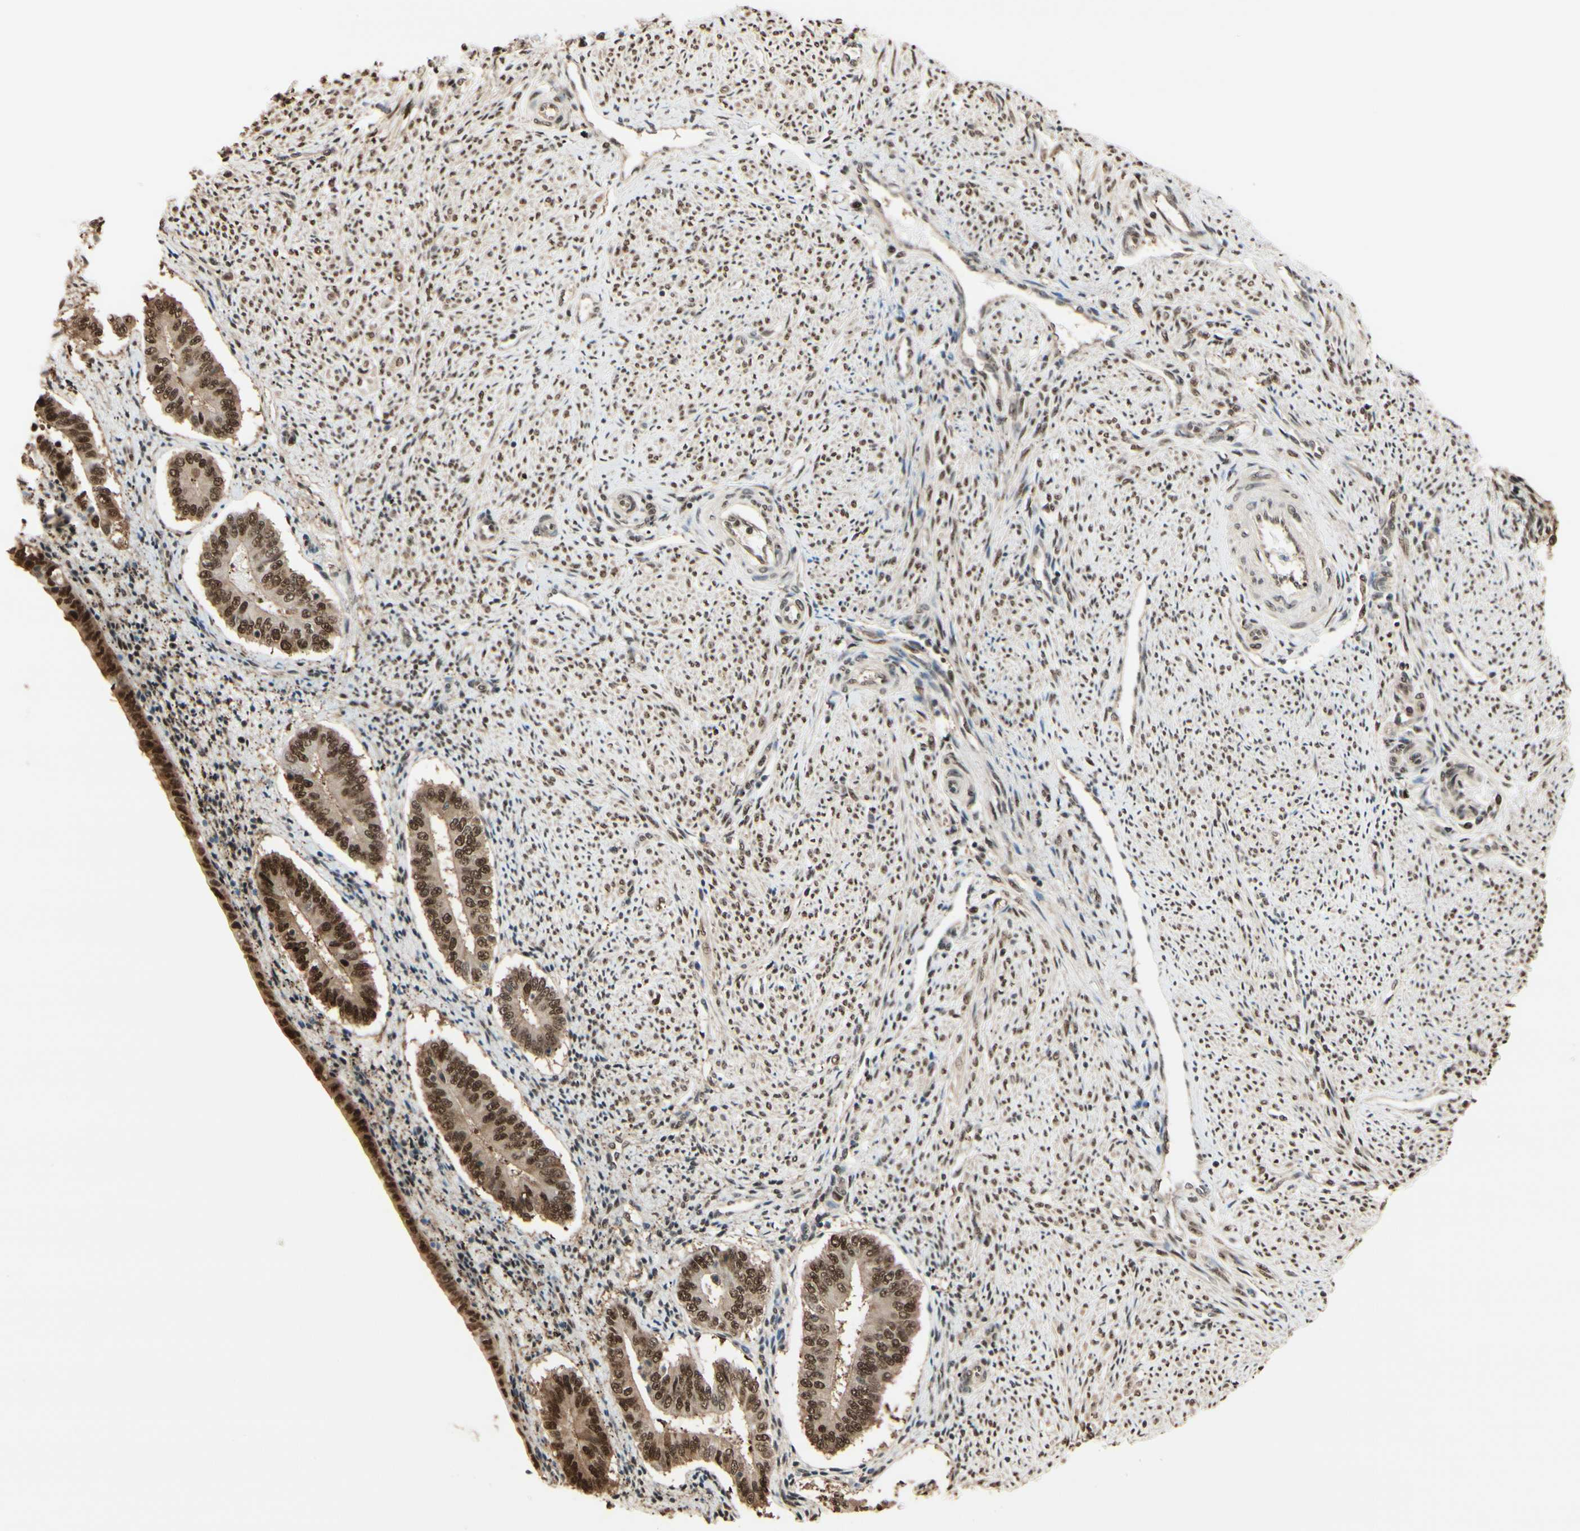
{"staining": {"intensity": "strong", "quantity": "25%-75%", "location": "cytoplasmic/membranous,nuclear"}, "tissue": "endometrium", "cell_type": "Cells in endometrial stroma", "image_type": "normal", "snomed": [{"axis": "morphology", "description": "Normal tissue, NOS"}, {"axis": "topography", "description": "Endometrium"}], "caption": "High-power microscopy captured an immunohistochemistry (IHC) histopathology image of unremarkable endometrium, revealing strong cytoplasmic/membranous,nuclear expression in approximately 25%-75% of cells in endometrial stroma.", "gene": "HSF1", "patient": {"sex": "female", "age": 42}}